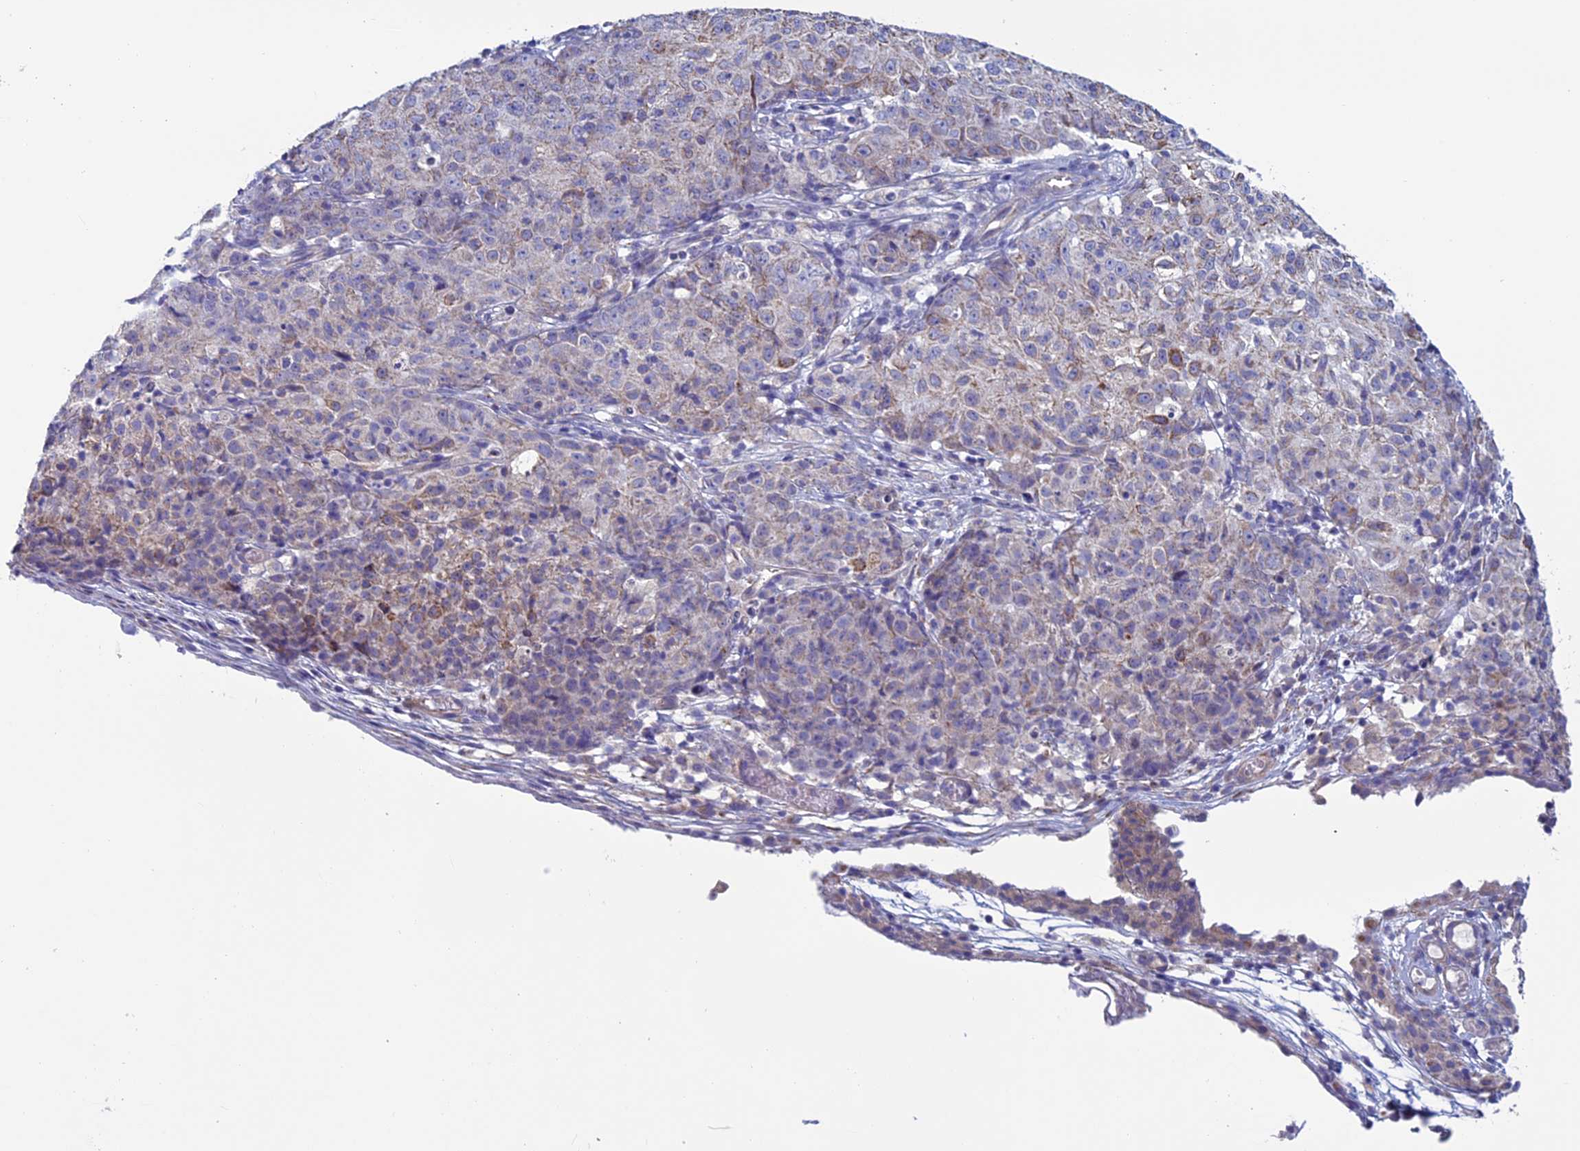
{"staining": {"intensity": "negative", "quantity": "none", "location": "none"}, "tissue": "ovarian cancer", "cell_type": "Tumor cells", "image_type": "cancer", "snomed": [{"axis": "morphology", "description": "Carcinoma, endometroid"}, {"axis": "topography", "description": "Ovary"}], "caption": "Tumor cells show no significant protein positivity in ovarian cancer.", "gene": "MFSD12", "patient": {"sex": "female", "age": 42}}